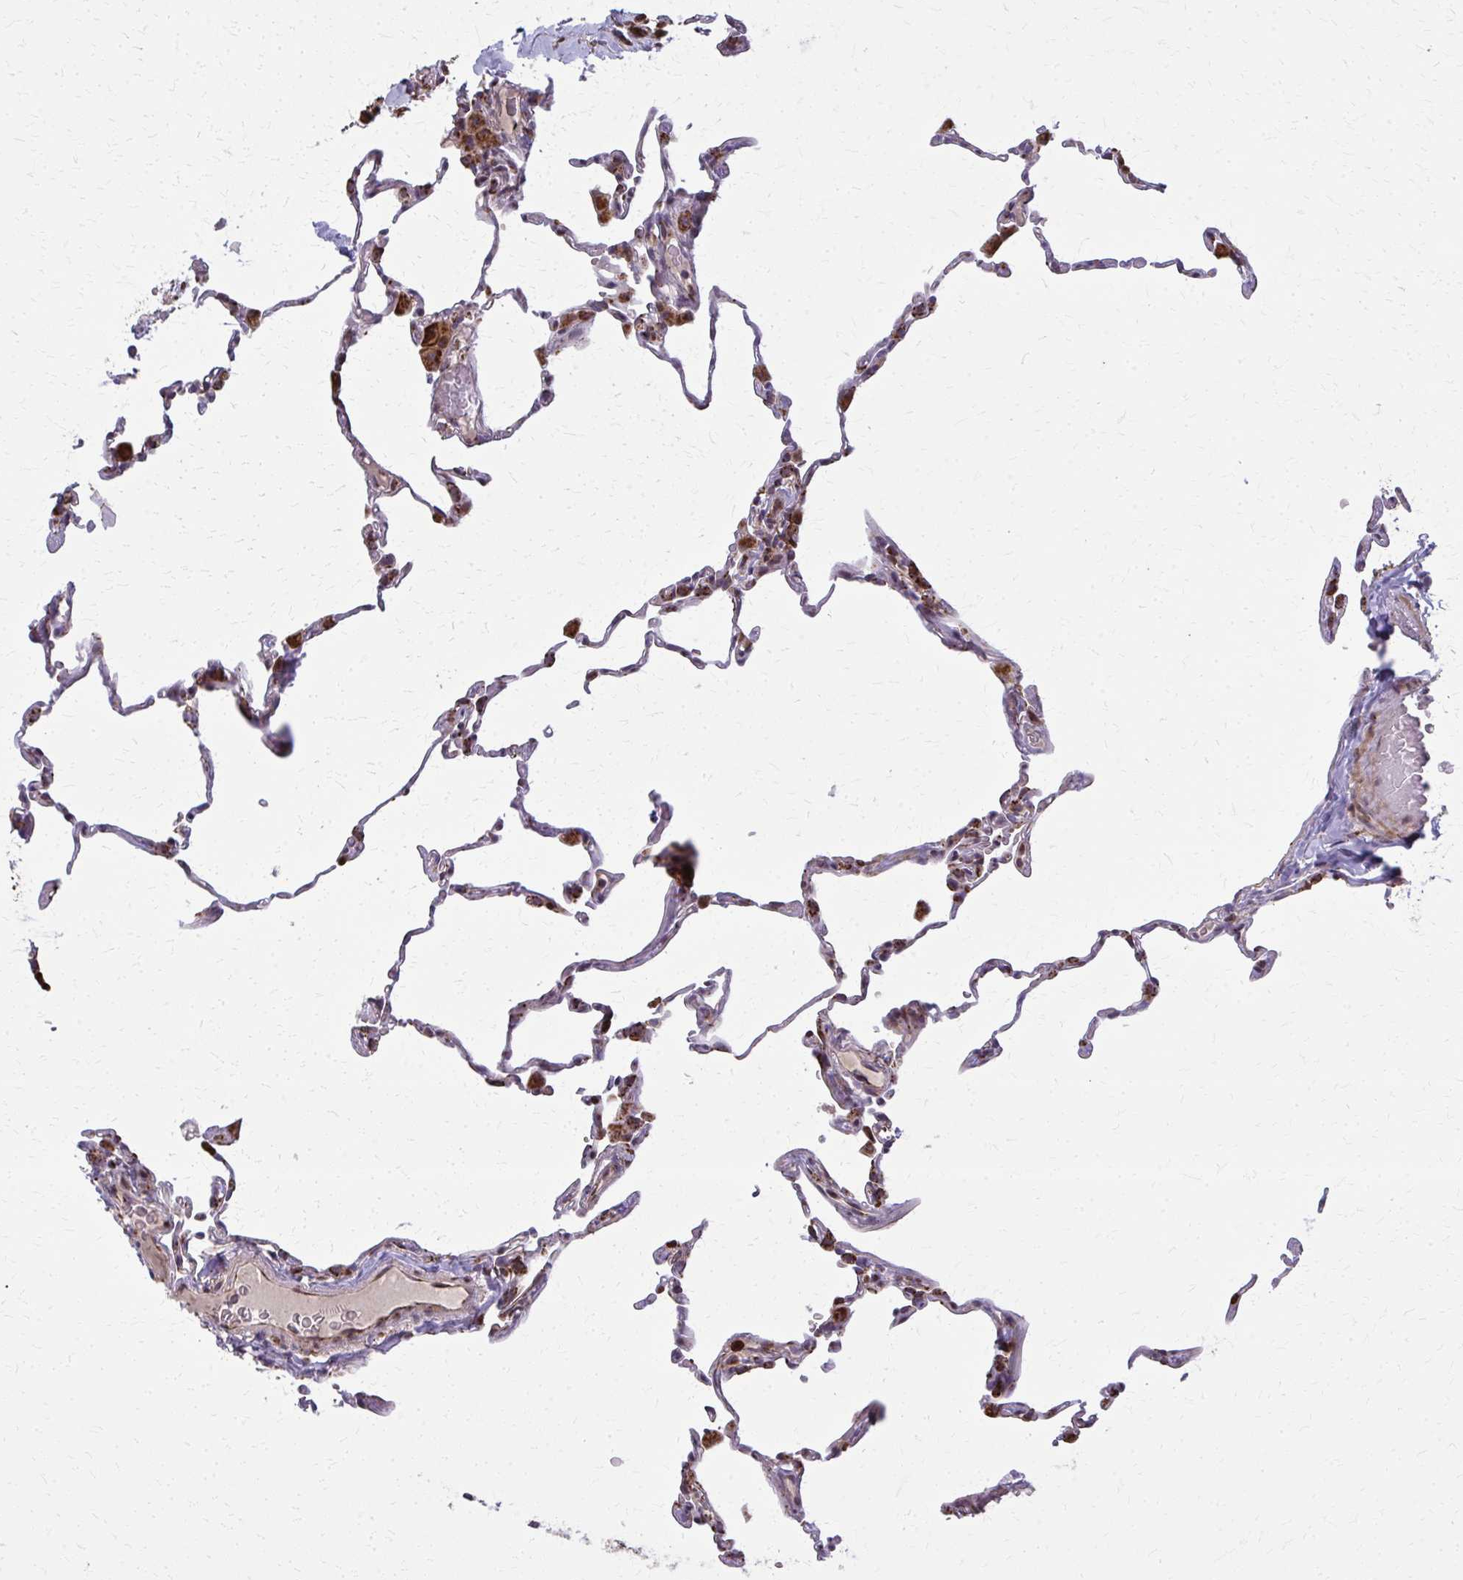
{"staining": {"intensity": "strong", "quantity": "25%-75%", "location": "cytoplasmic/membranous"}, "tissue": "lung", "cell_type": "Alveolar cells", "image_type": "normal", "snomed": [{"axis": "morphology", "description": "Normal tissue, NOS"}, {"axis": "topography", "description": "Lung"}], "caption": "High-magnification brightfield microscopy of unremarkable lung stained with DAB (brown) and counterstained with hematoxylin (blue). alveolar cells exhibit strong cytoplasmic/membranous staining is present in about25%-75% of cells.", "gene": "MCCC1", "patient": {"sex": "female", "age": 57}}